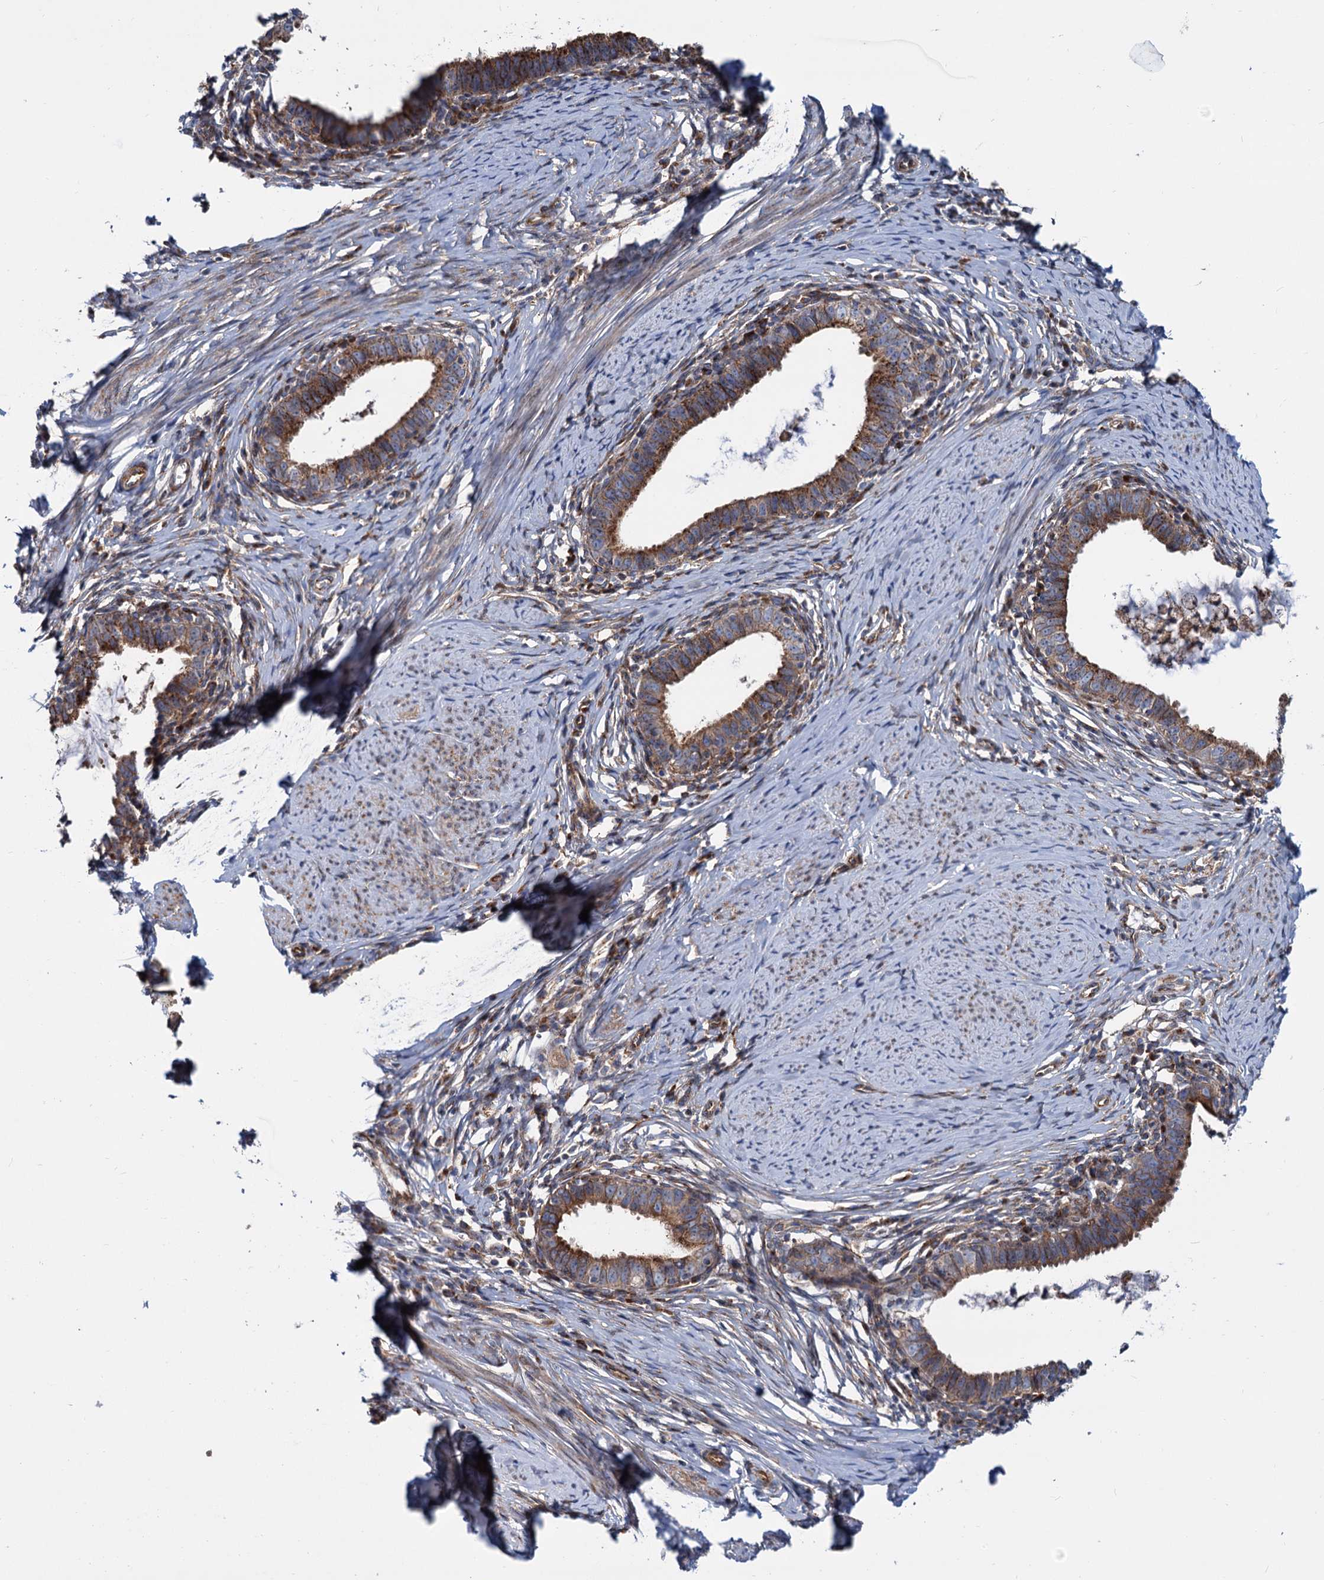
{"staining": {"intensity": "strong", "quantity": ">75%", "location": "cytoplasmic/membranous"}, "tissue": "cervical cancer", "cell_type": "Tumor cells", "image_type": "cancer", "snomed": [{"axis": "morphology", "description": "Adenocarcinoma, NOS"}, {"axis": "topography", "description": "Cervix"}], "caption": "Adenocarcinoma (cervical) stained for a protein (brown) reveals strong cytoplasmic/membranous positive positivity in approximately >75% of tumor cells.", "gene": "PSEN1", "patient": {"sex": "female", "age": 36}}